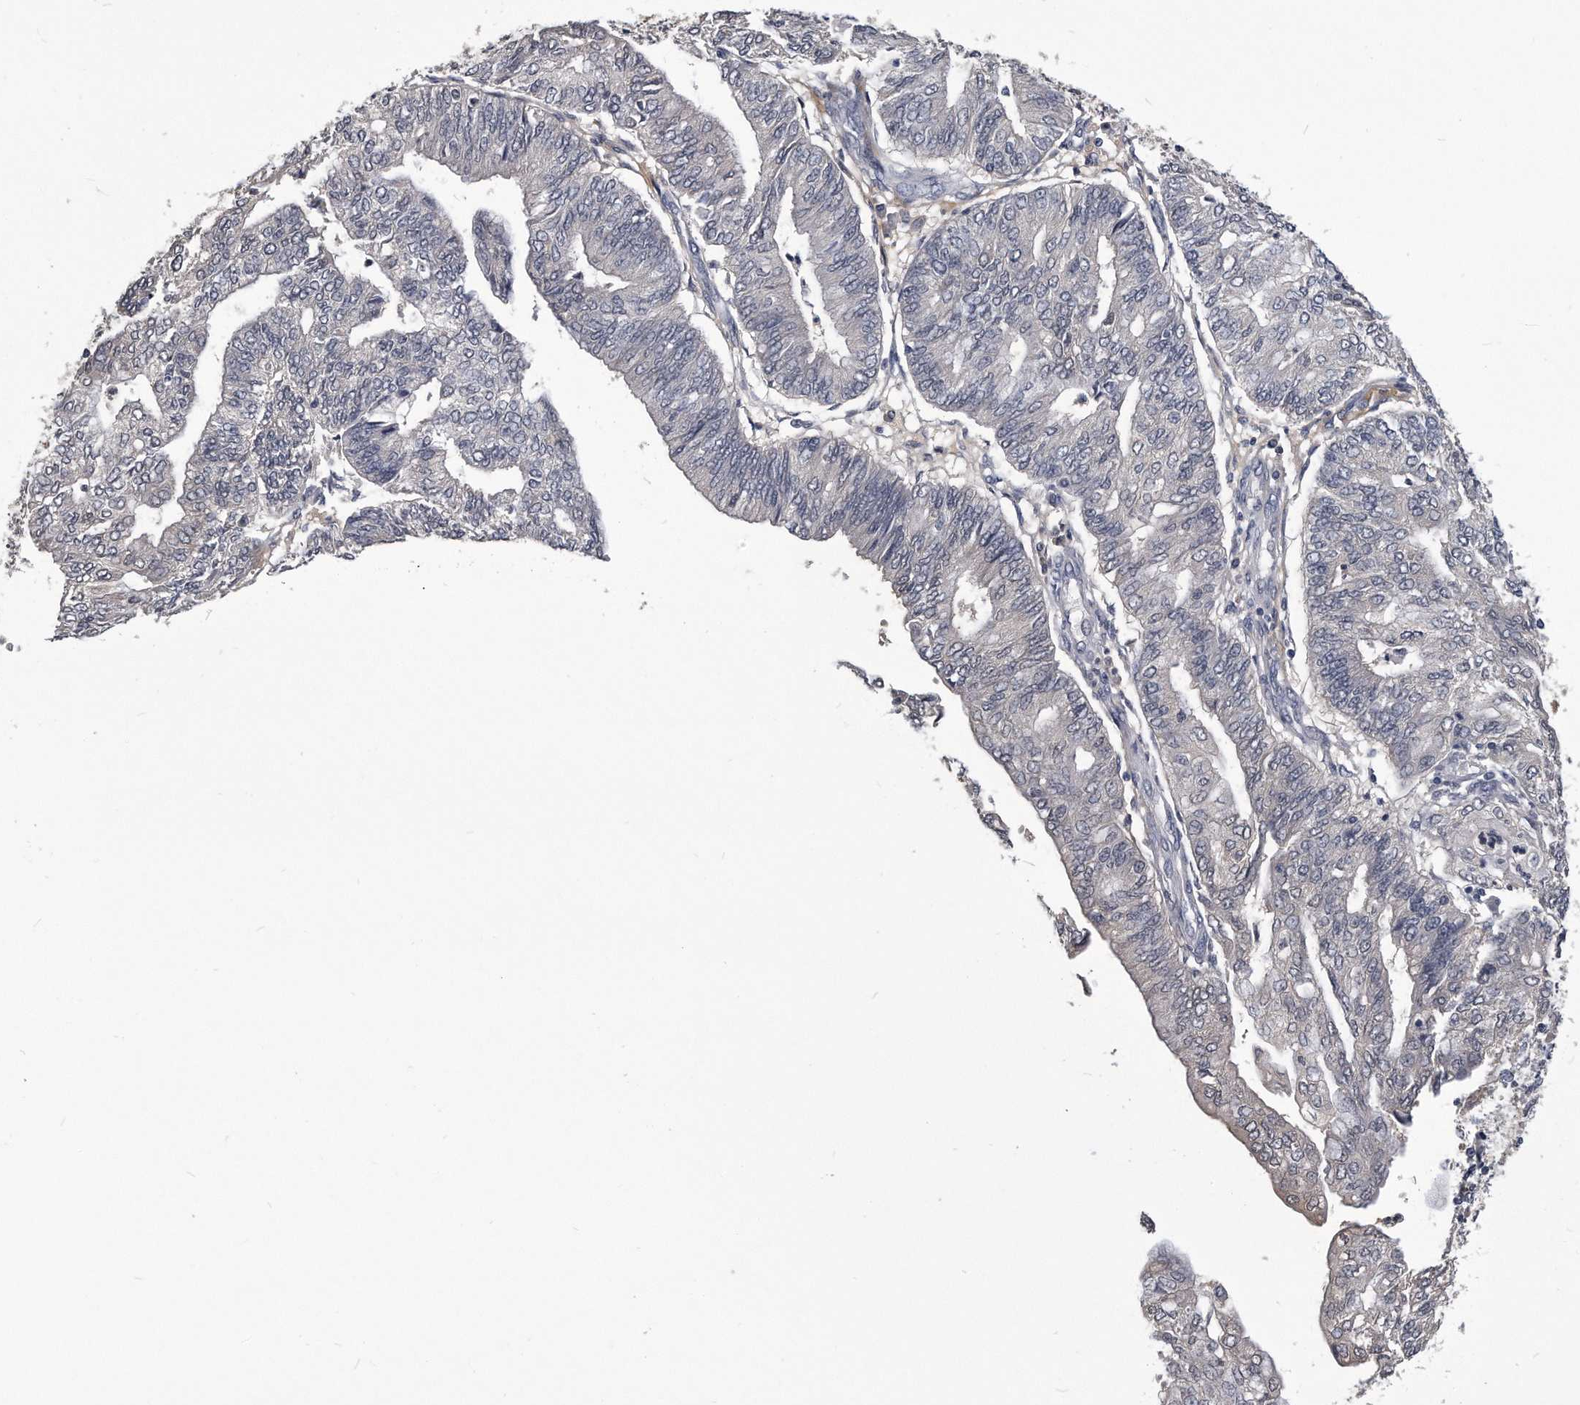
{"staining": {"intensity": "negative", "quantity": "none", "location": "none"}, "tissue": "endometrial cancer", "cell_type": "Tumor cells", "image_type": "cancer", "snomed": [{"axis": "morphology", "description": "Adenocarcinoma, NOS"}, {"axis": "topography", "description": "Endometrium"}], "caption": "This histopathology image is of adenocarcinoma (endometrial) stained with immunohistochemistry (IHC) to label a protein in brown with the nuclei are counter-stained blue. There is no expression in tumor cells.", "gene": "PDXK", "patient": {"sex": "female", "age": 59}}